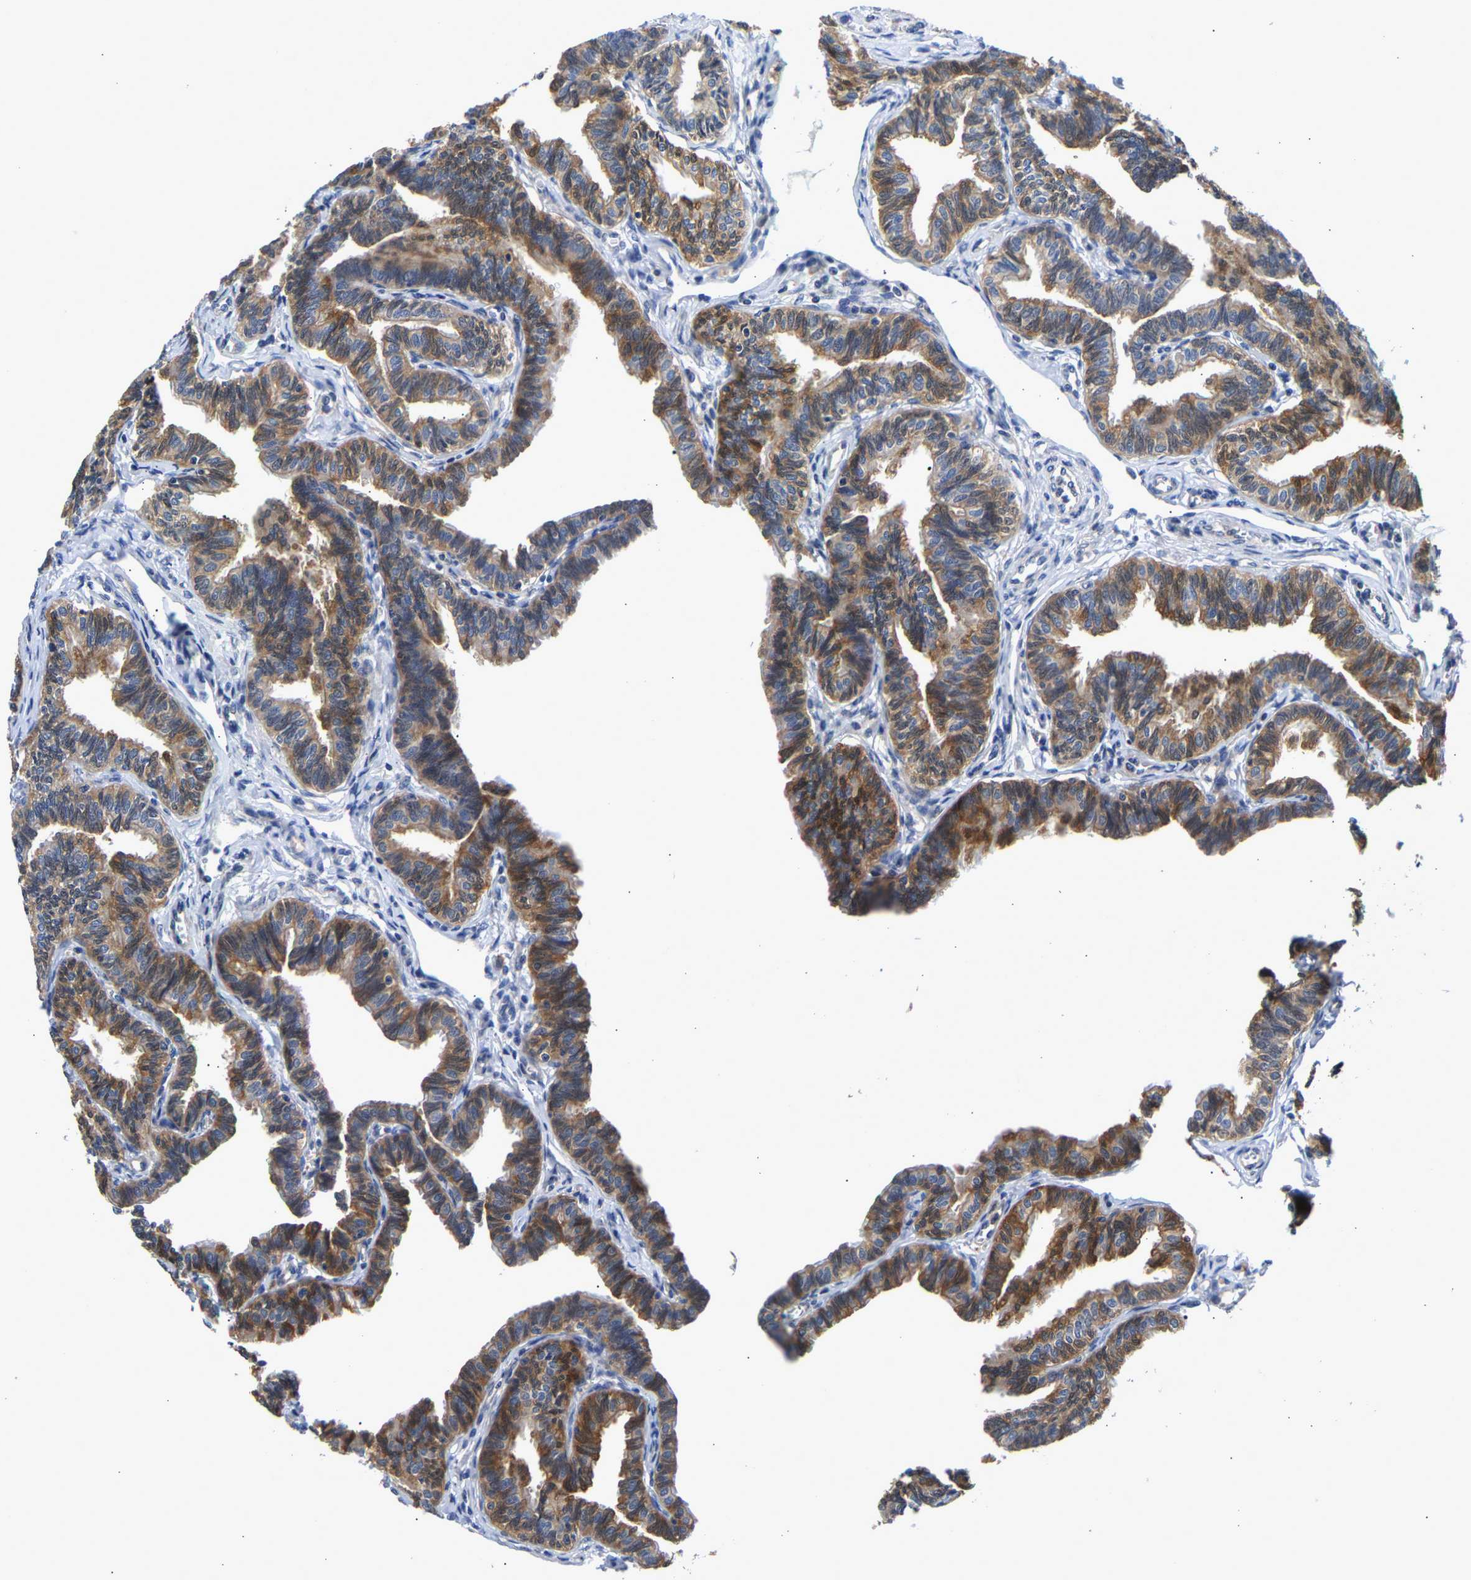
{"staining": {"intensity": "strong", "quantity": ">75%", "location": "cytoplasmic/membranous"}, "tissue": "fallopian tube", "cell_type": "Glandular cells", "image_type": "normal", "snomed": [{"axis": "morphology", "description": "Normal tissue, NOS"}, {"axis": "topography", "description": "Fallopian tube"}, {"axis": "topography", "description": "Ovary"}], "caption": "Fallopian tube was stained to show a protein in brown. There is high levels of strong cytoplasmic/membranous positivity in about >75% of glandular cells.", "gene": "CCDC6", "patient": {"sex": "female", "age": 23}}